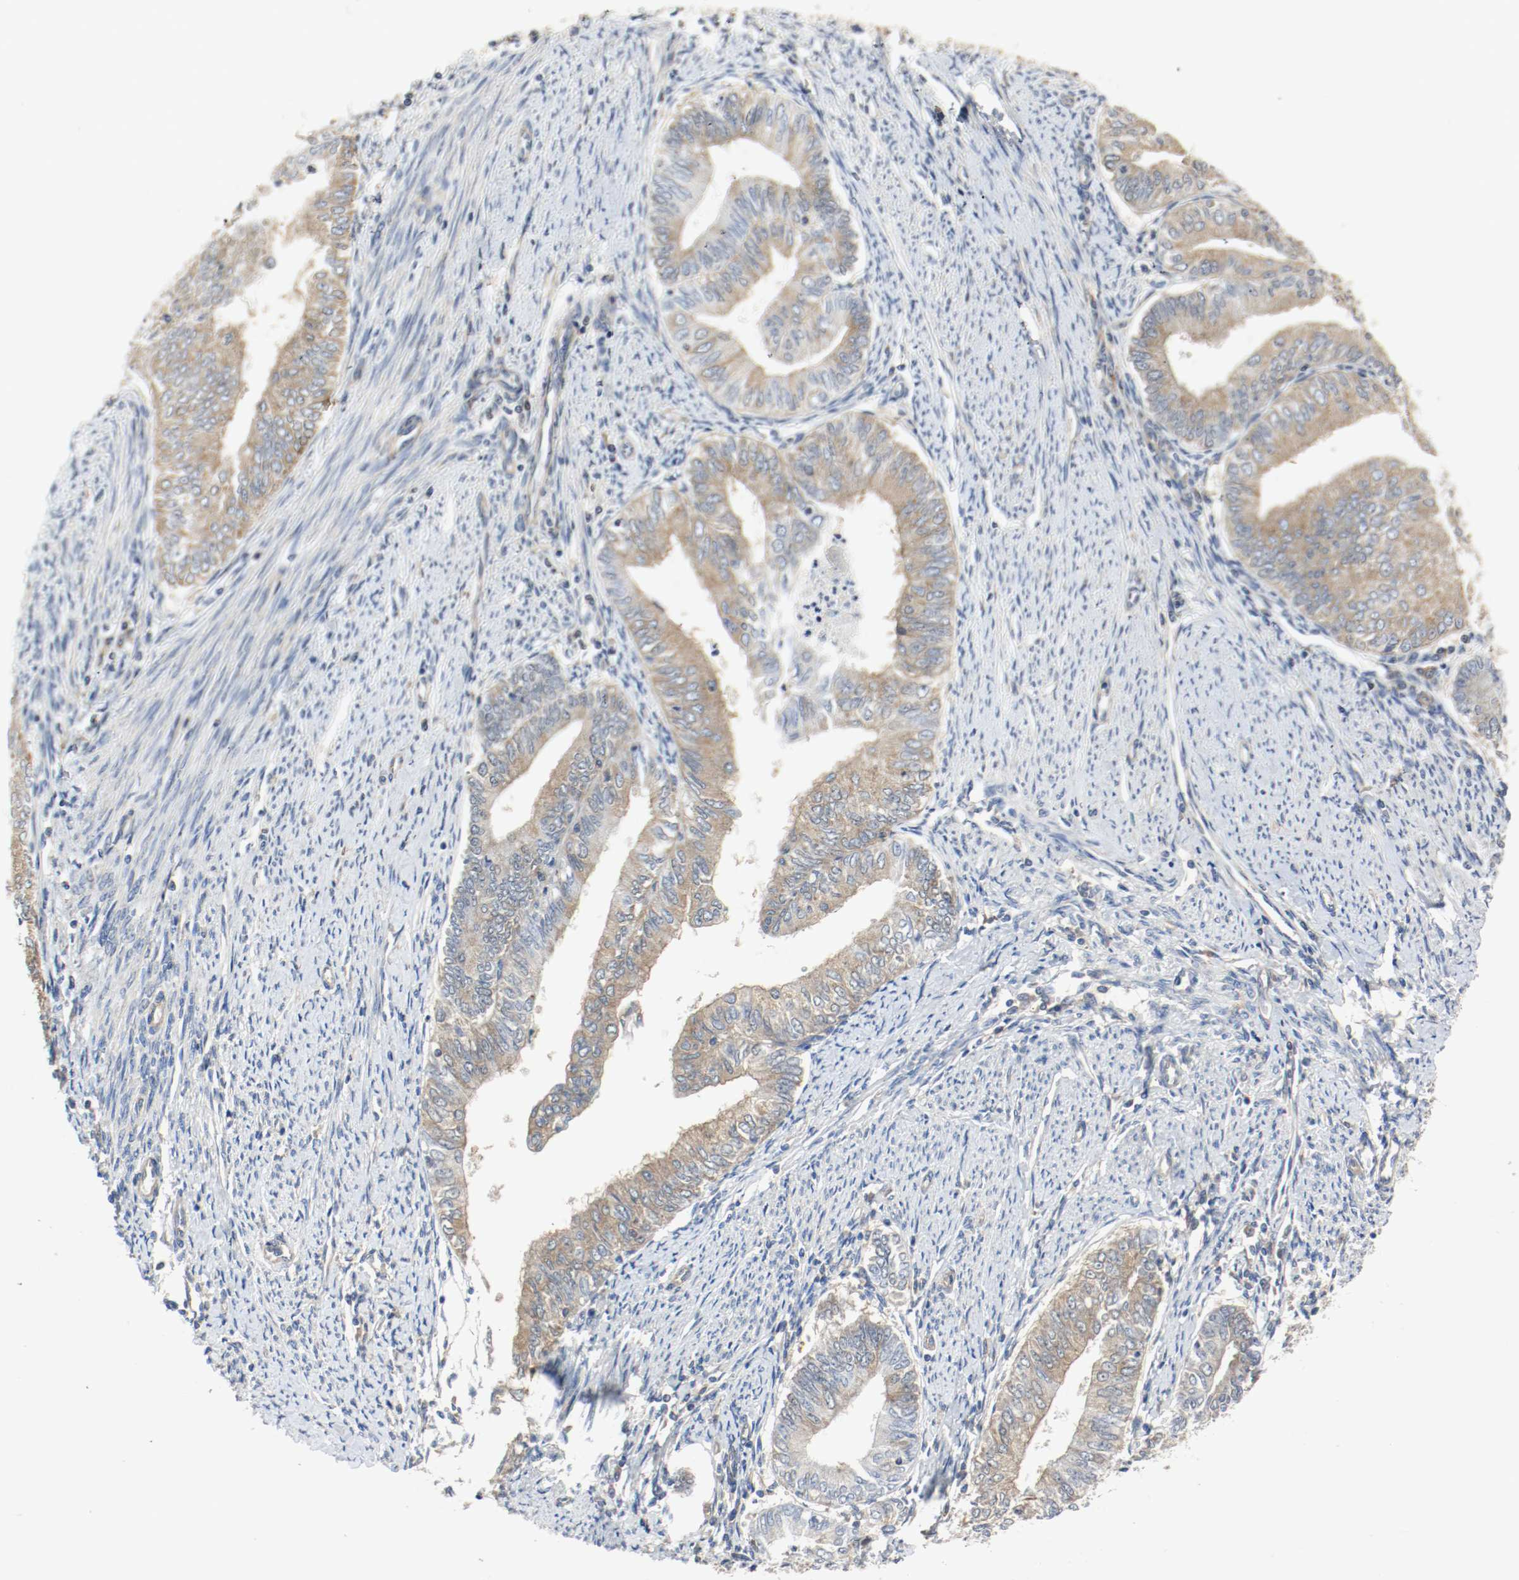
{"staining": {"intensity": "moderate", "quantity": ">75%", "location": "cytoplasmic/membranous"}, "tissue": "endometrial cancer", "cell_type": "Tumor cells", "image_type": "cancer", "snomed": [{"axis": "morphology", "description": "Adenocarcinoma, NOS"}, {"axis": "topography", "description": "Endometrium"}], "caption": "Protein staining of adenocarcinoma (endometrial) tissue shows moderate cytoplasmic/membranous expression in approximately >75% of tumor cells. (DAB IHC with brightfield microscopy, high magnification).", "gene": "HGS", "patient": {"sex": "female", "age": 66}}